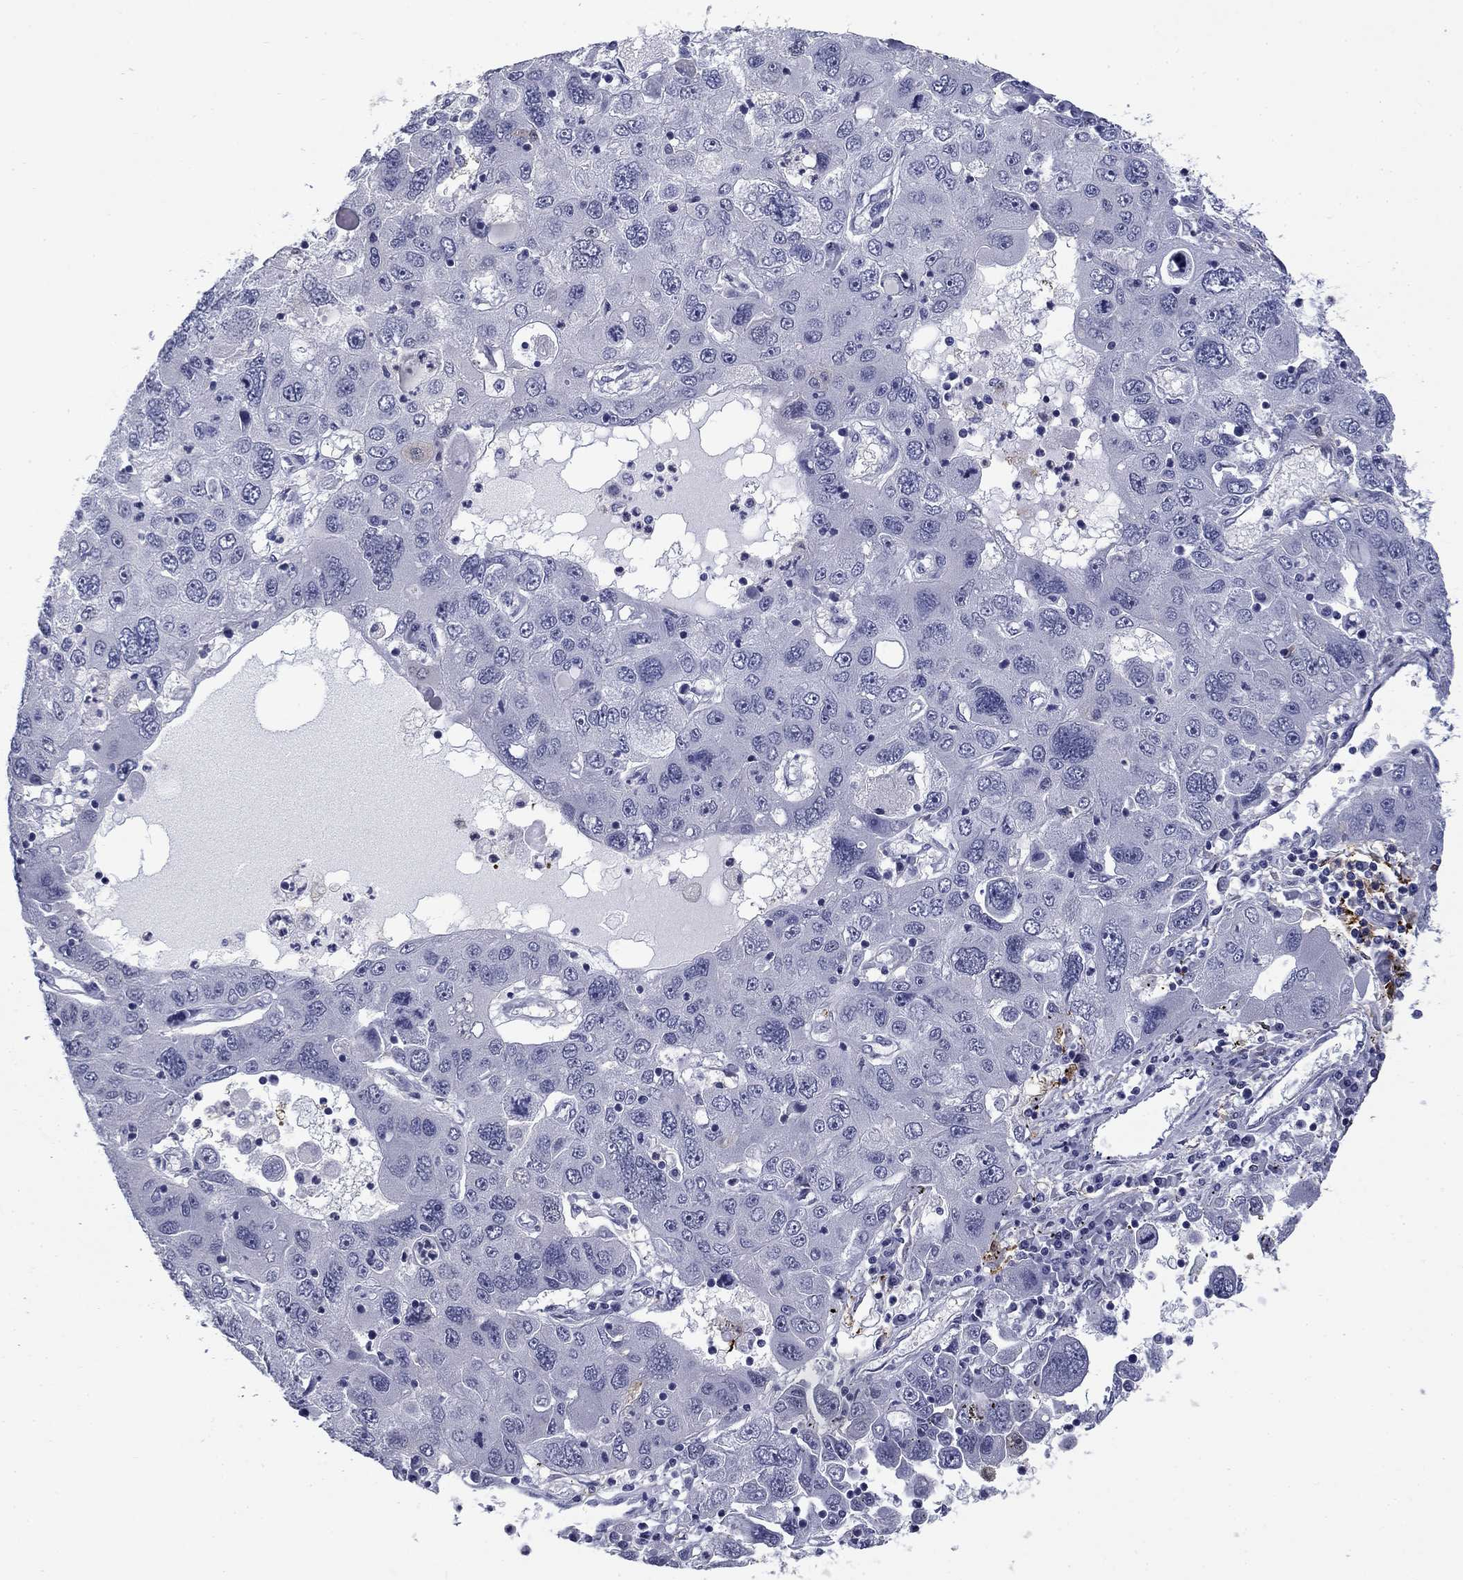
{"staining": {"intensity": "negative", "quantity": "none", "location": "none"}, "tissue": "stomach cancer", "cell_type": "Tumor cells", "image_type": "cancer", "snomed": [{"axis": "morphology", "description": "Adenocarcinoma, NOS"}, {"axis": "topography", "description": "Stomach"}], "caption": "Human stomach cancer (adenocarcinoma) stained for a protein using IHC exhibits no positivity in tumor cells.", "gene": "BCL2L14", "patient": {"sex": "male", "age": 56}}